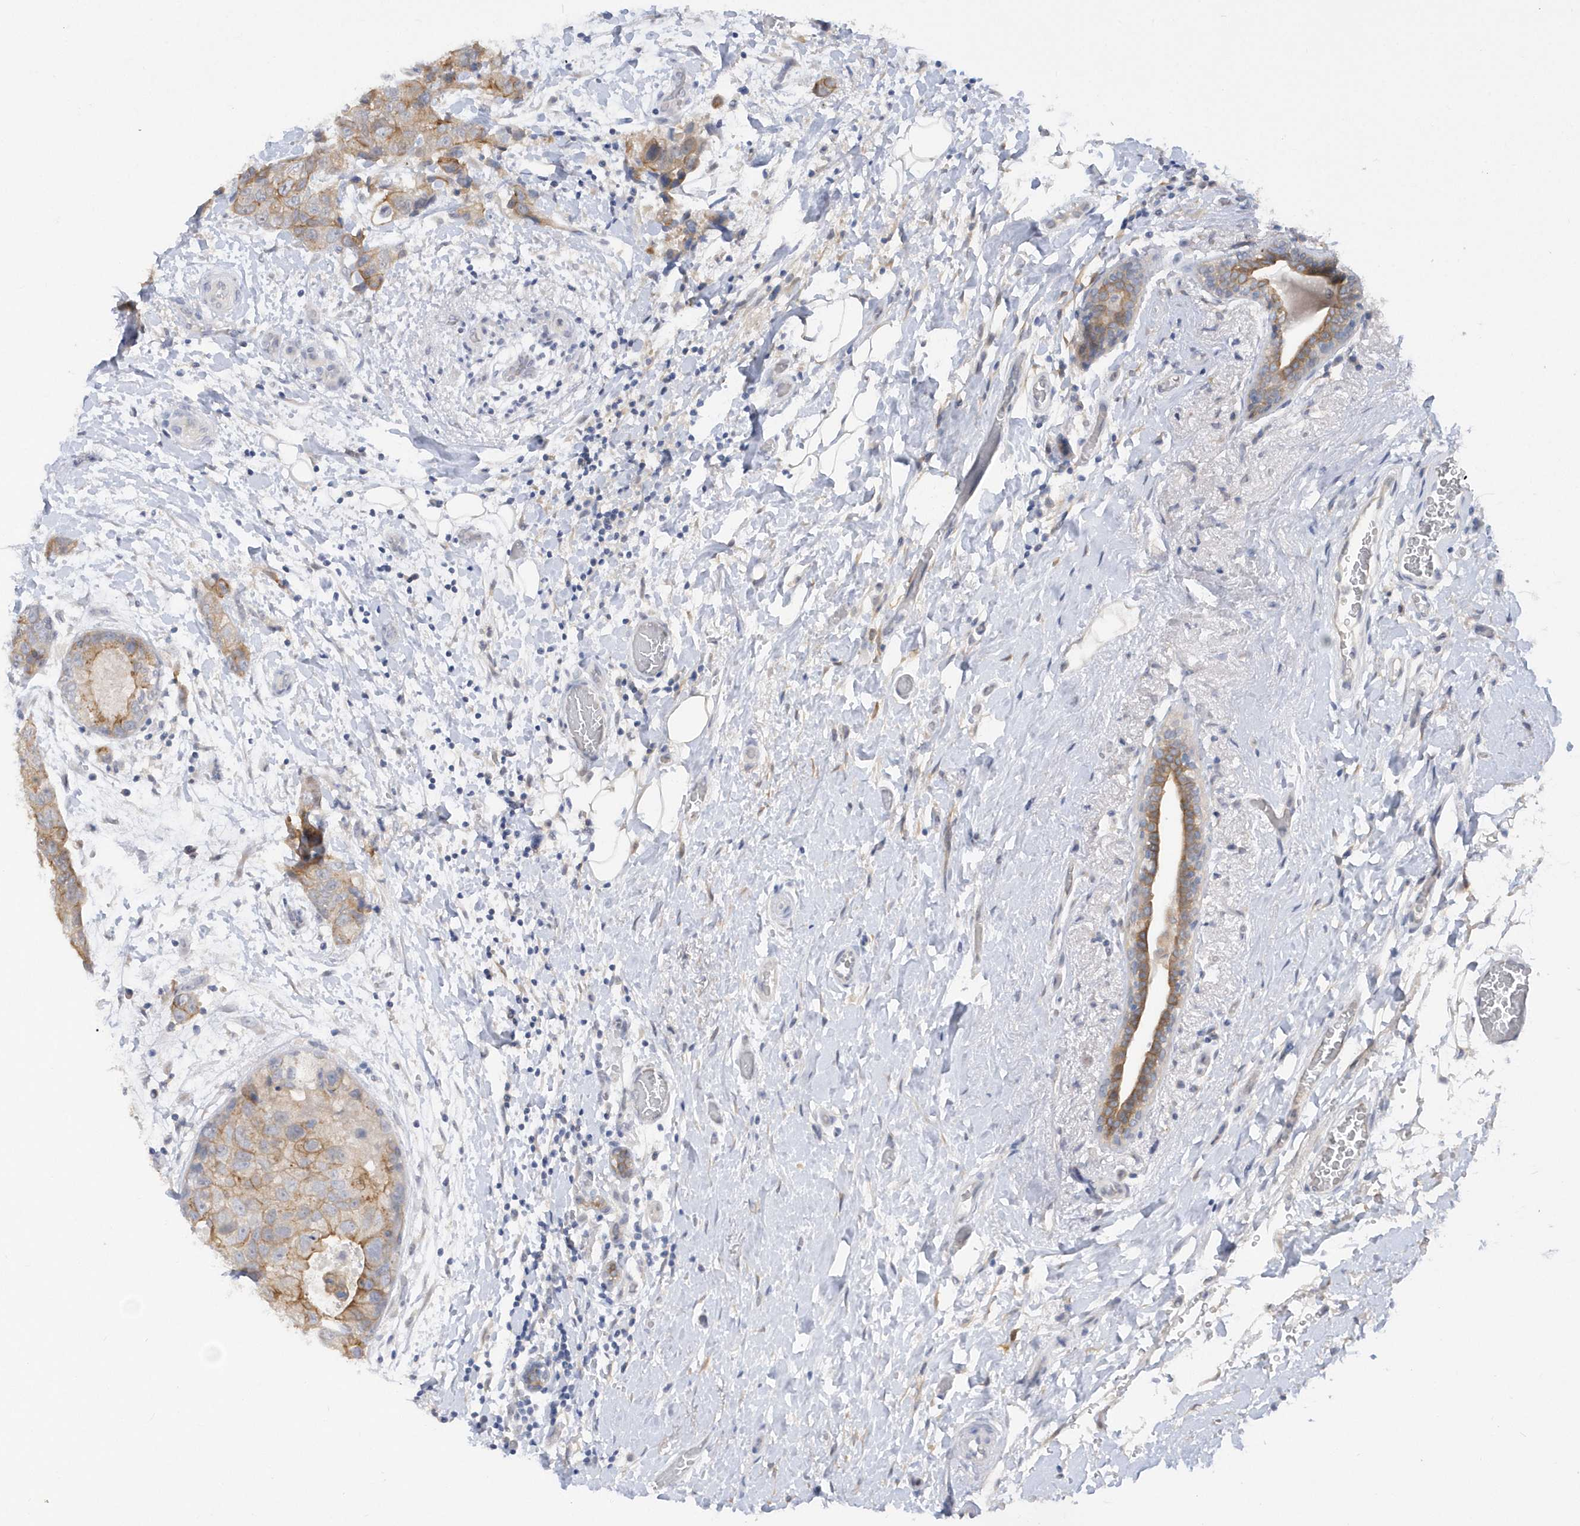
{"staining": {"intensity": "moderate", "quantity": "25%-75%", "location": "cytoplasmic/membranous"}, "tissue": "breast cancer", "cell_type": "Tumor cells", "image_type": "cancer", "snomed": [{"axis": "morphology", "description": "Duct carcinoma"}, {"axis": "topography", "description": "Breast"}], "caption": "A brown stain shows moderate cytoplasmic/membranous expression of a protein in intraductal carcinoma (breast) tumor cells.", "gene": "RPE", "patient": {"sex": "female", "age": 62}}